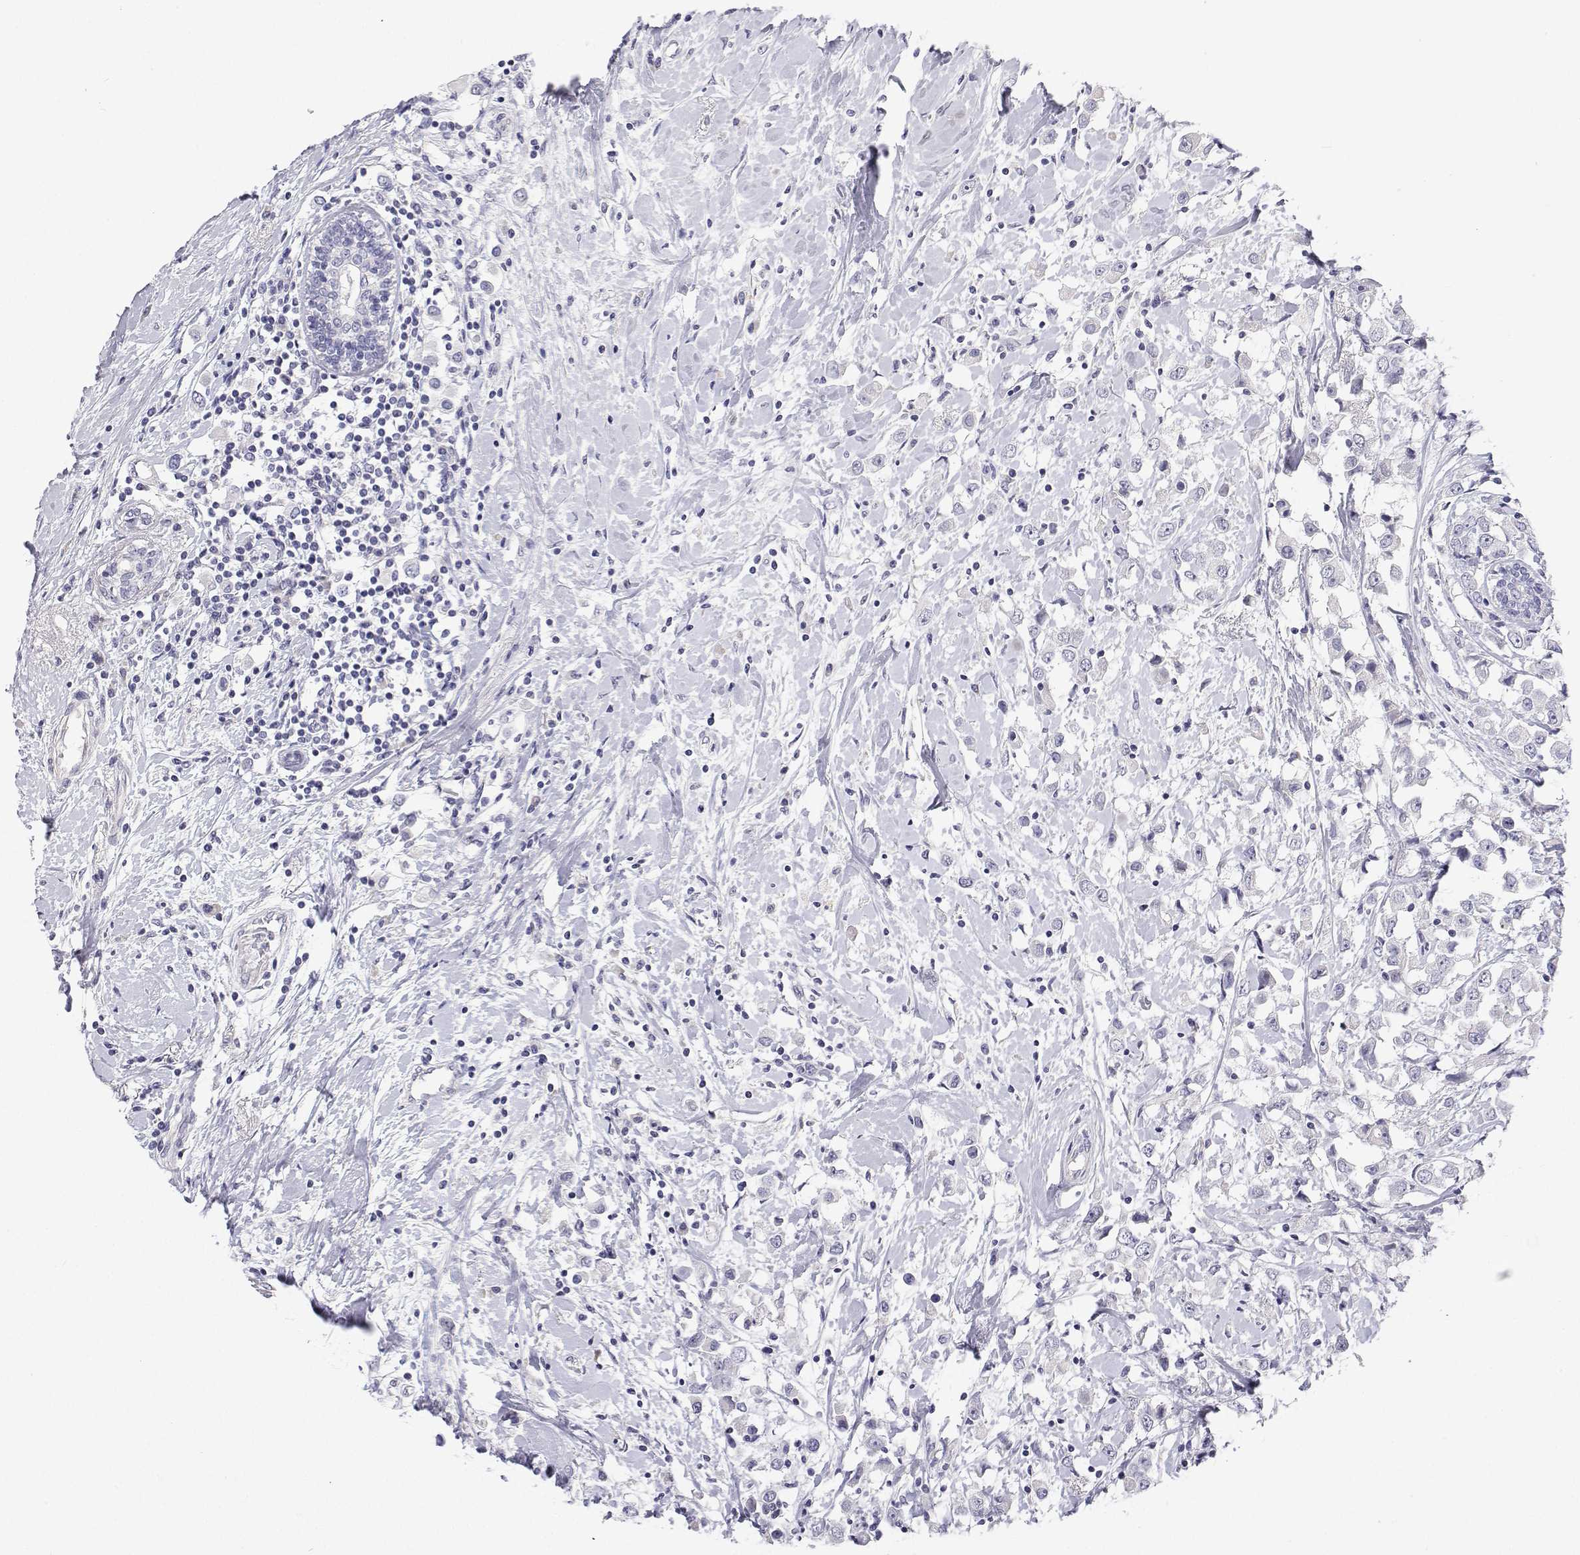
{"staining": {"intensity": "negative", "quantity": "none", "location": "none"}, "tissue": "breast cancer", "cell_type": "Tumor cells", "image_type": "cancer", "snomed": [{"axis": "morphology", "description": "Duct carcinoma"}, {"axis": "topography", "description": "Breast"}], "caption": "Tumor cells show no significant positivity in breast cancer (infiltrating ductal carcinoma).", "gene": "ANKRD65", "patient": {"sex": "female", "age": 61}}